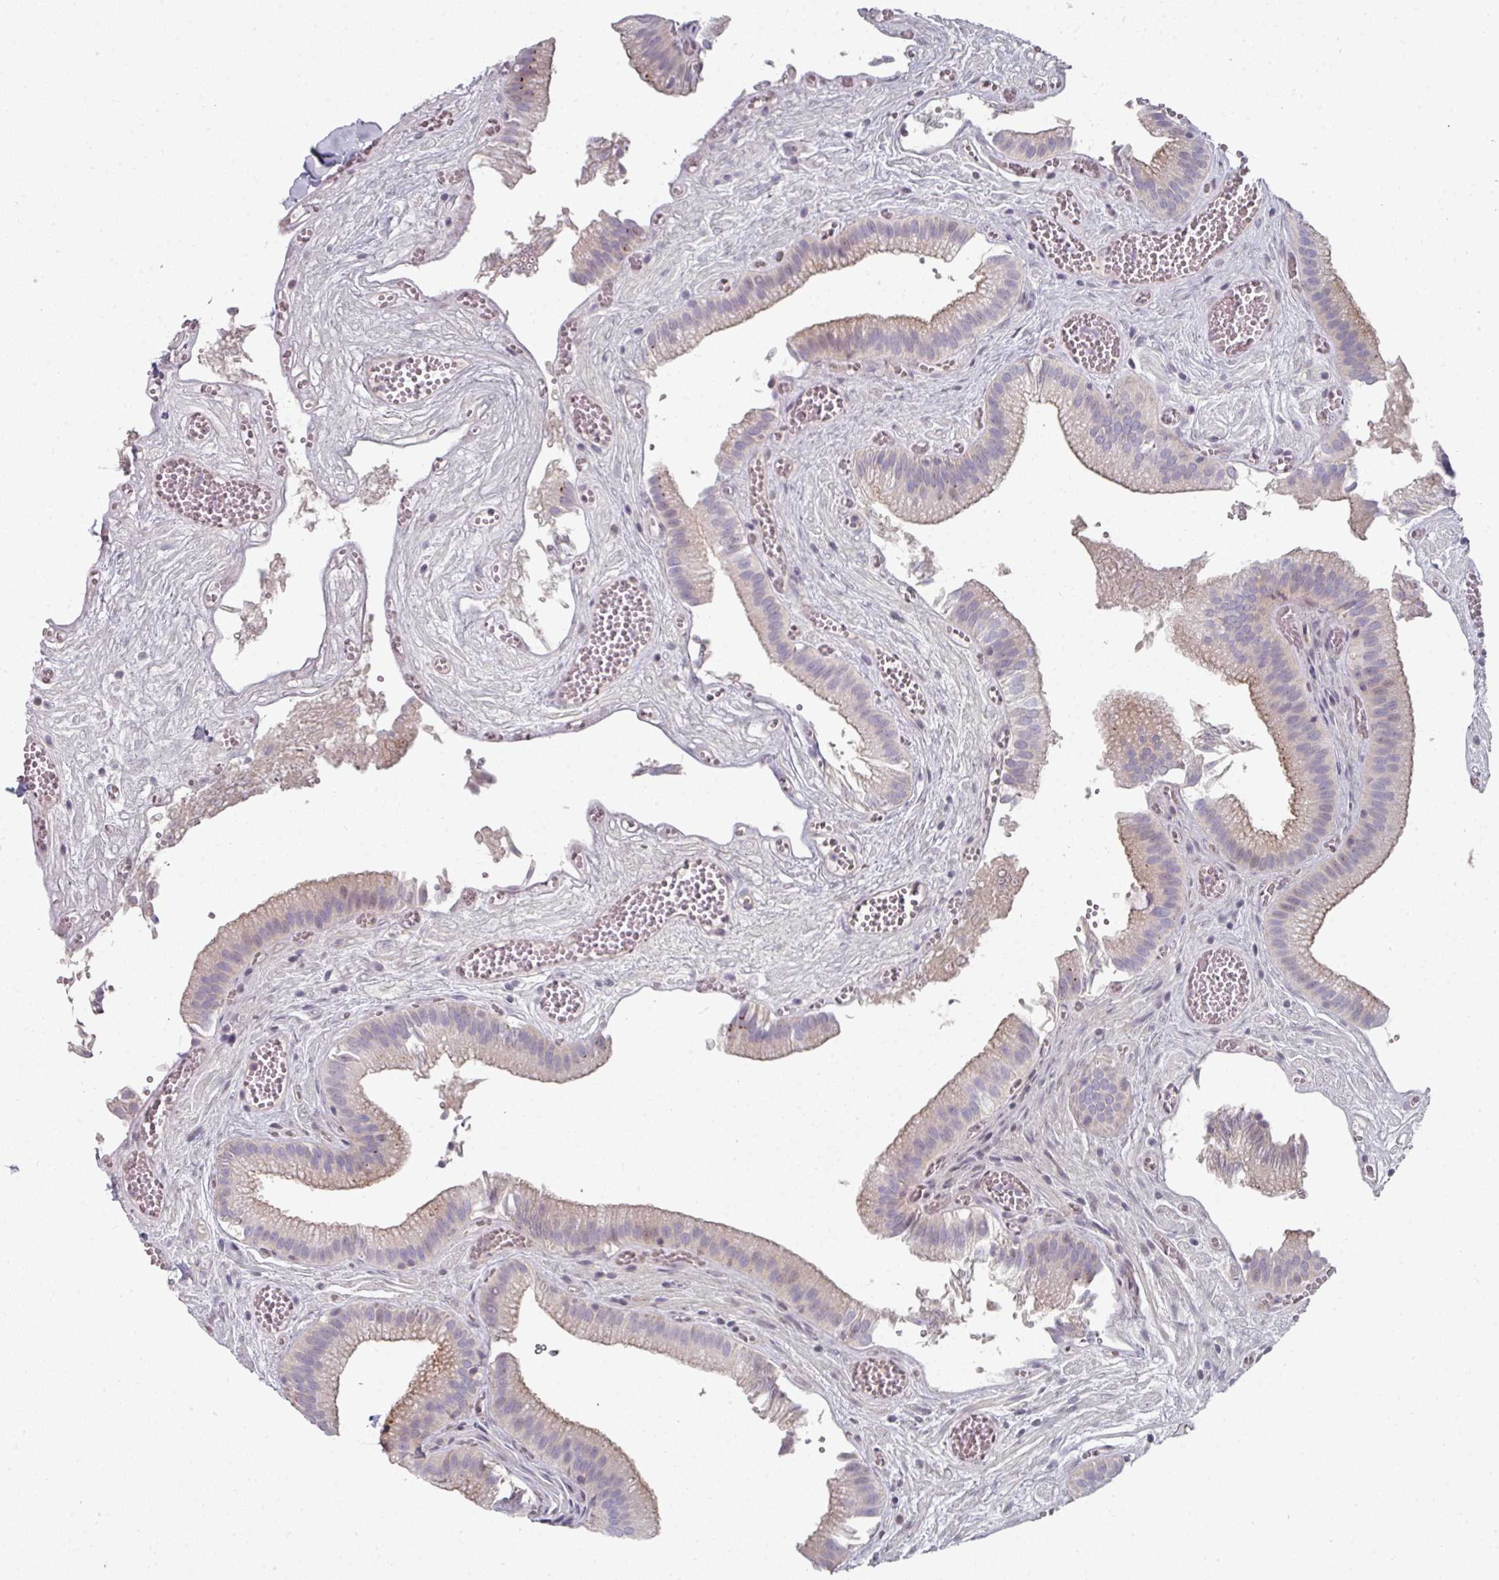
{"staining": {"intensity": "weak", "quantity": "25%-75%", "location": "cytoplasmic/membranous"}, "tissue": "gallbladder", "cell_type": "Glandular cells", "image_type": "normal", "snomed": [{"axis": "morphology", "description": "Normal tissue, NOS"}, {"axis": "topography", "description": "Gallbladder"}], "caption": "Protein analysis of normal gallbladder demonstrates weak cytoplasmic/membranous staining in about 25%-75% of glandular cells.", "gene": "WSB2", "patient": {"sex": "male", "age": 17}}